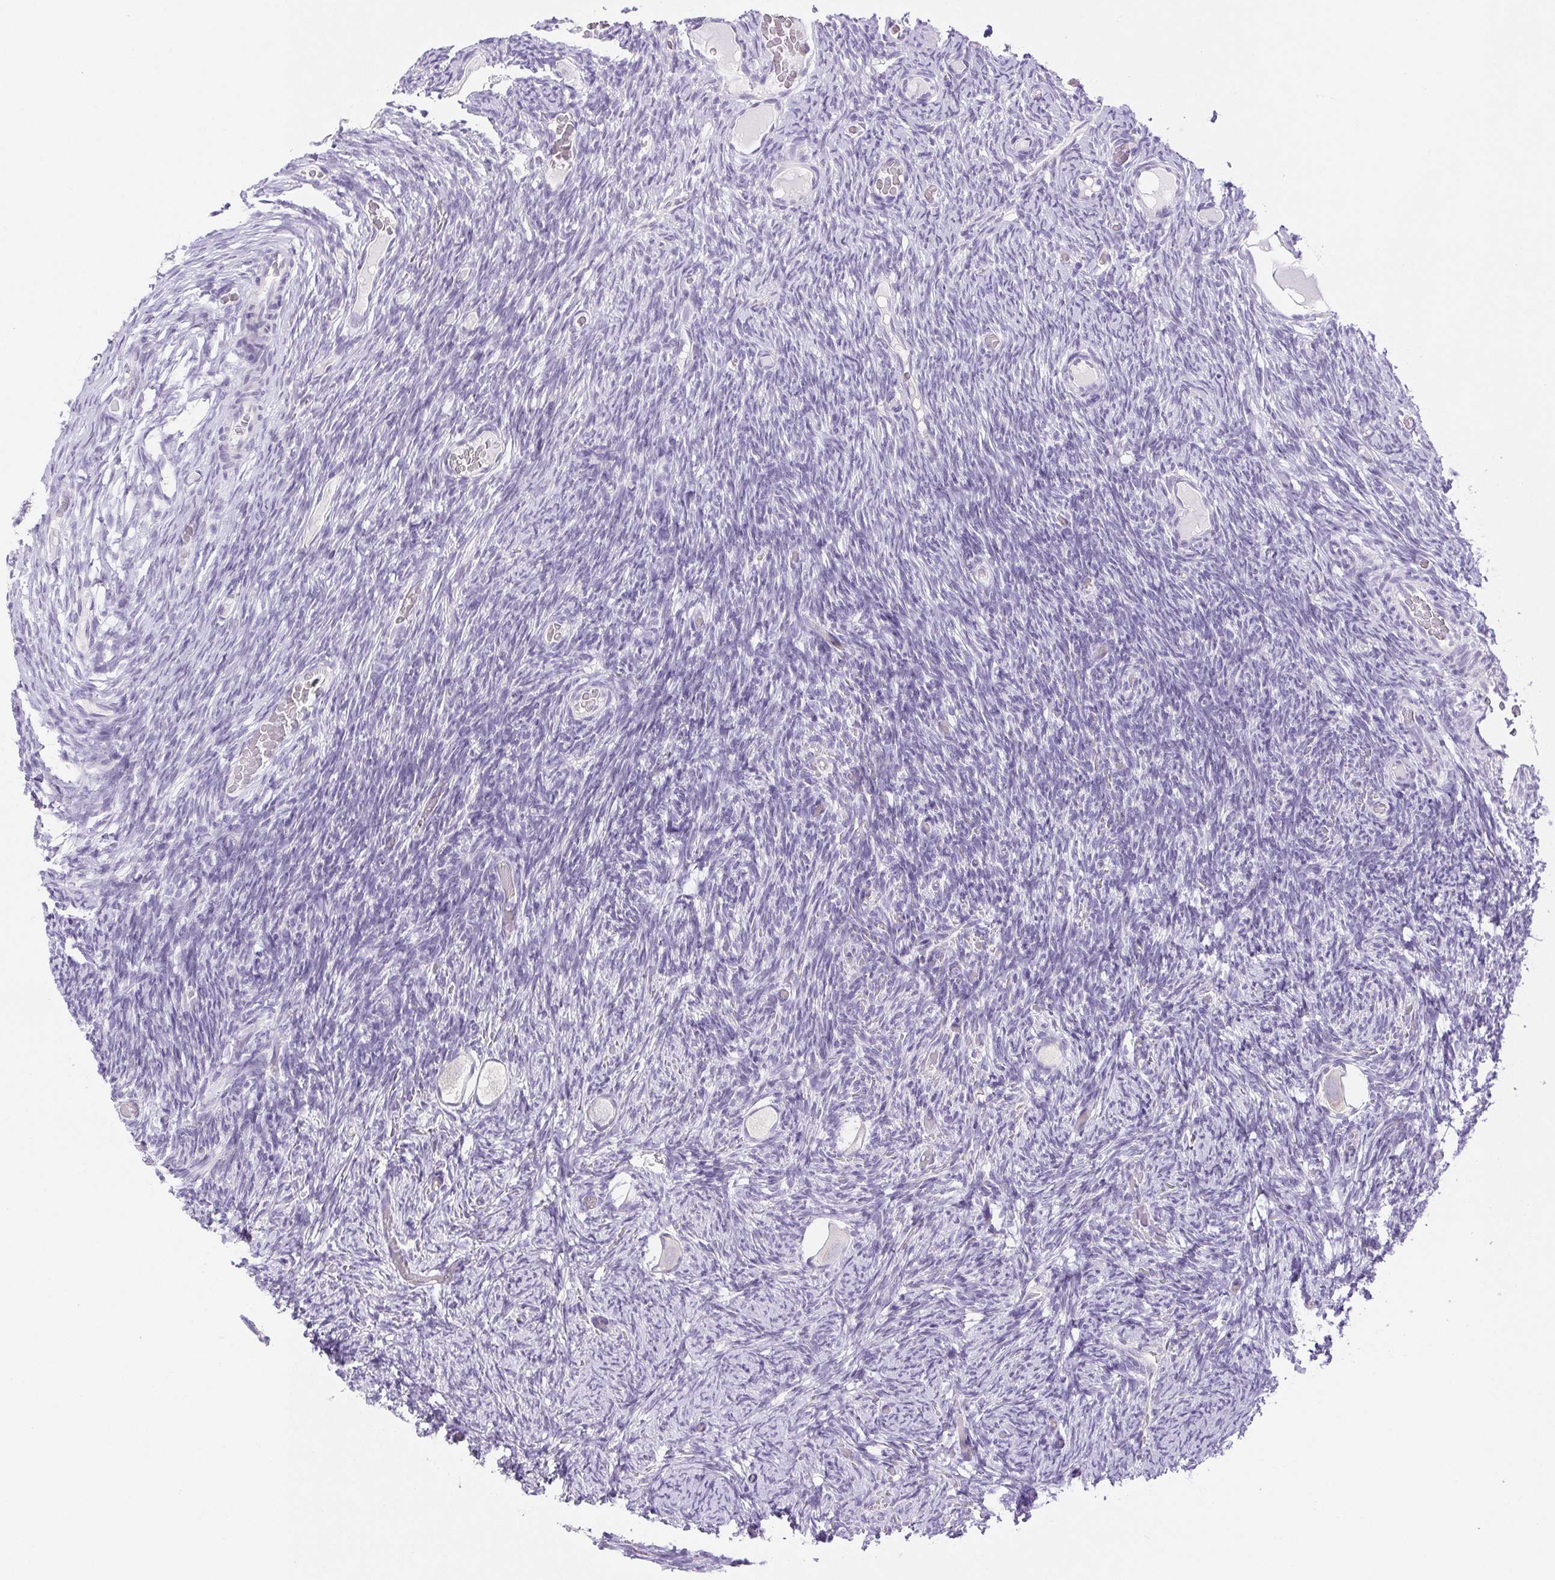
{"staining": {"intensity": "negative", "quantity": "none", "location": "none"}, "tissue": "ovary", "cell_type": "Follicle cells", "image_type": "normal", "snomed": [{"axis": "morphology", "description": "Normal tissue, NOS"}, {"axis": "topography", "description": "Ovary"}], "caption": "A micrograph of ovary stained for a protein displays no brown staining in follicle cells. Brightfield microscopy of IHC stained with DAB (3,3'-diaminobenzidine) (brown) and hematoxylin (blue), captured at high magnification.", "gene": "PAPPA2", "patient": {"sex": "female", "age": 34}}